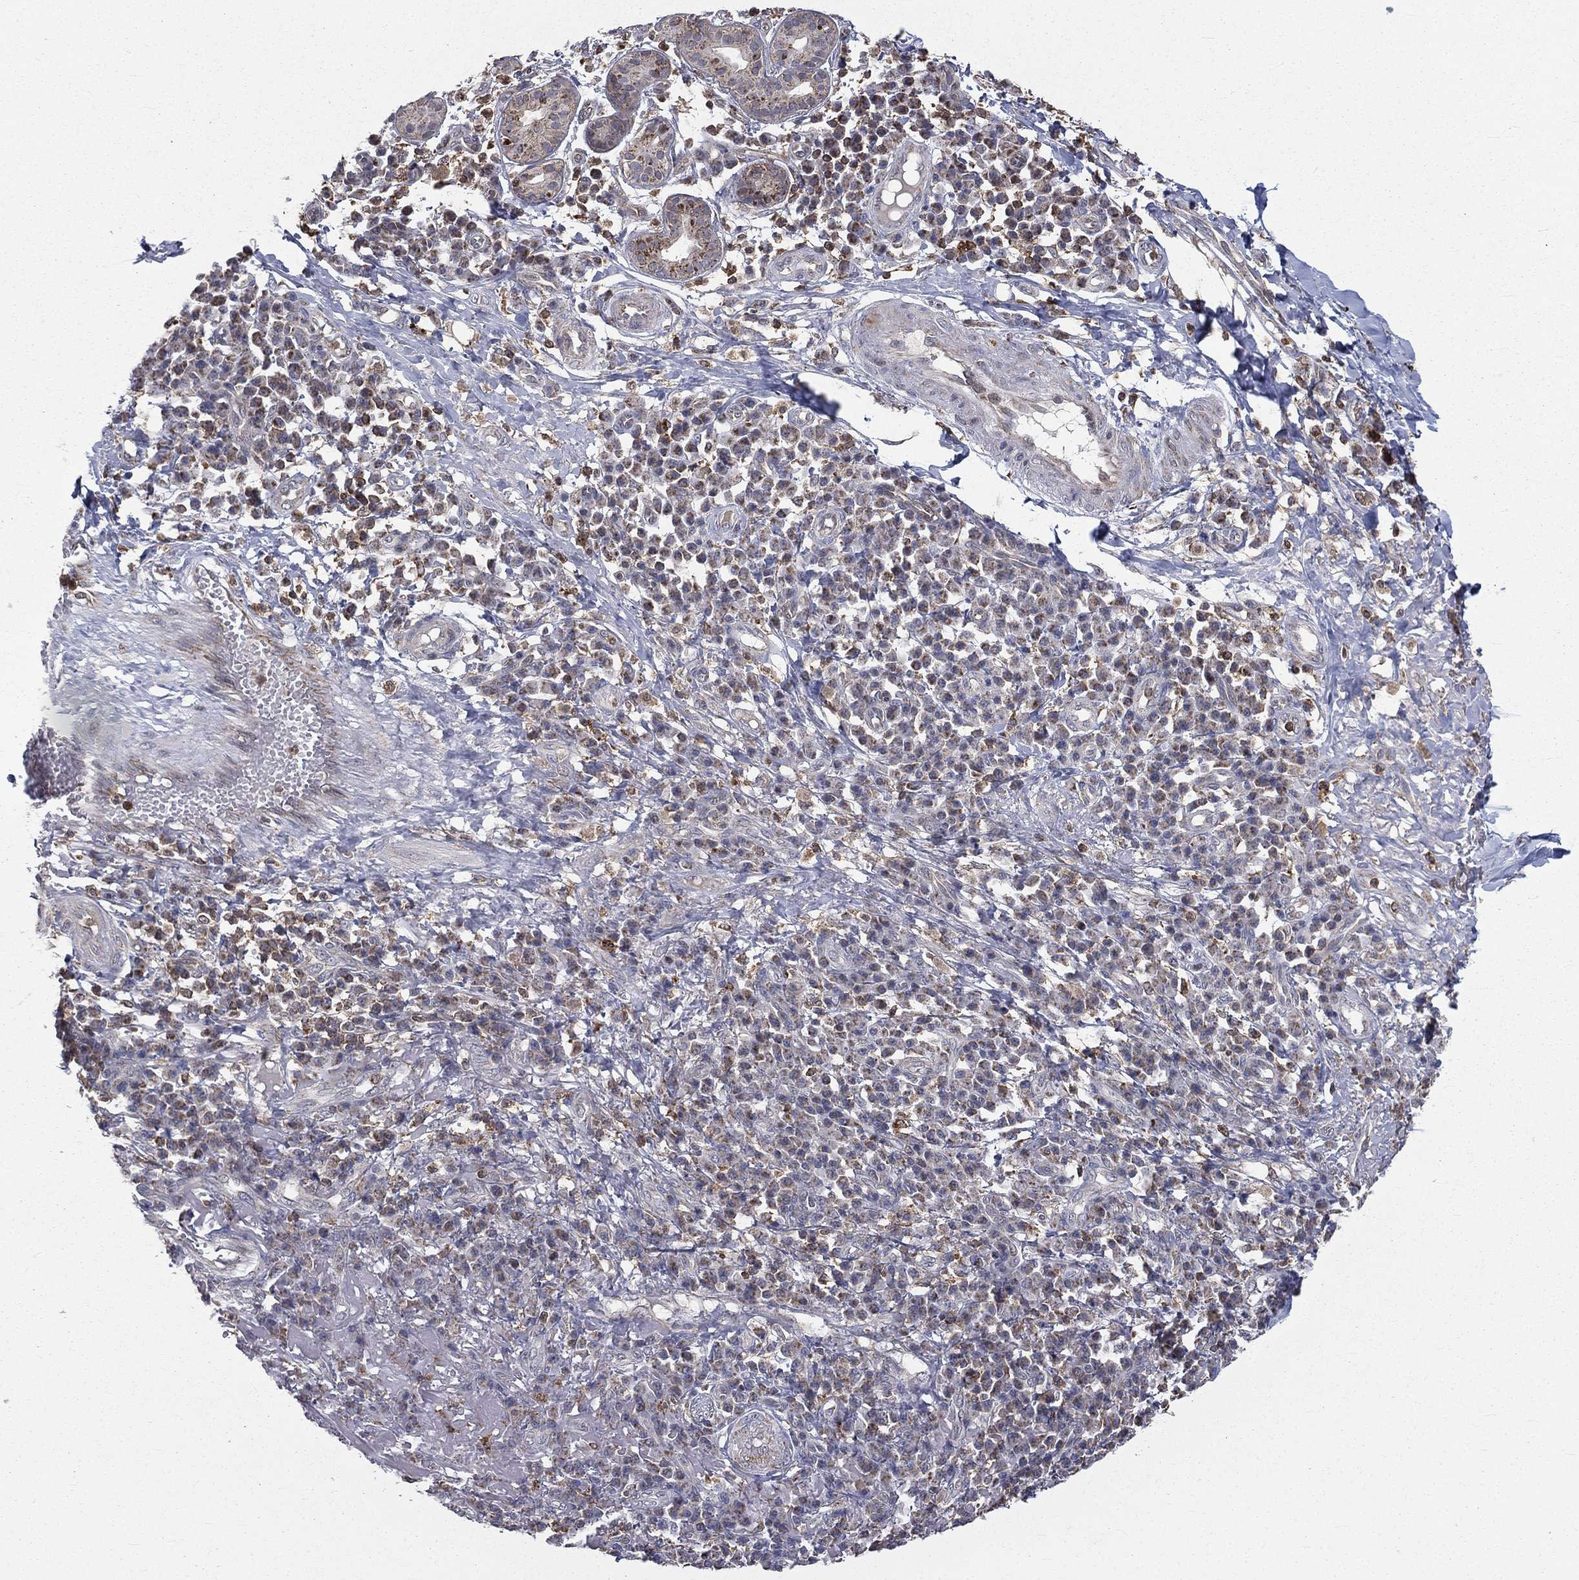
{"staining": {"intensity": "moderate", "quantity": "25%-75%", "location": "cytoplasmic/membranous"}, "tissue": "skin cancer", "cell_type": "Tumor cells", "image_type": "cancer", "snomed": [{"axis": "morphology", "description": "Squamous cell carcinoma, NOS"}, {"axis": "topography", "description": "Skin"}], "caption": "This photomicrograph exhibits skin cancer (squamous cell carcinoma) stained with immunohistochemistry (IHC) to label a protein in brown. The cytoplasmic/membranous of tumor cells show moderate positivity for the protein. Nuclei are counter-stained blue.", "gene": "RIN3", "patient": {"sex": "male", "age": 92}}